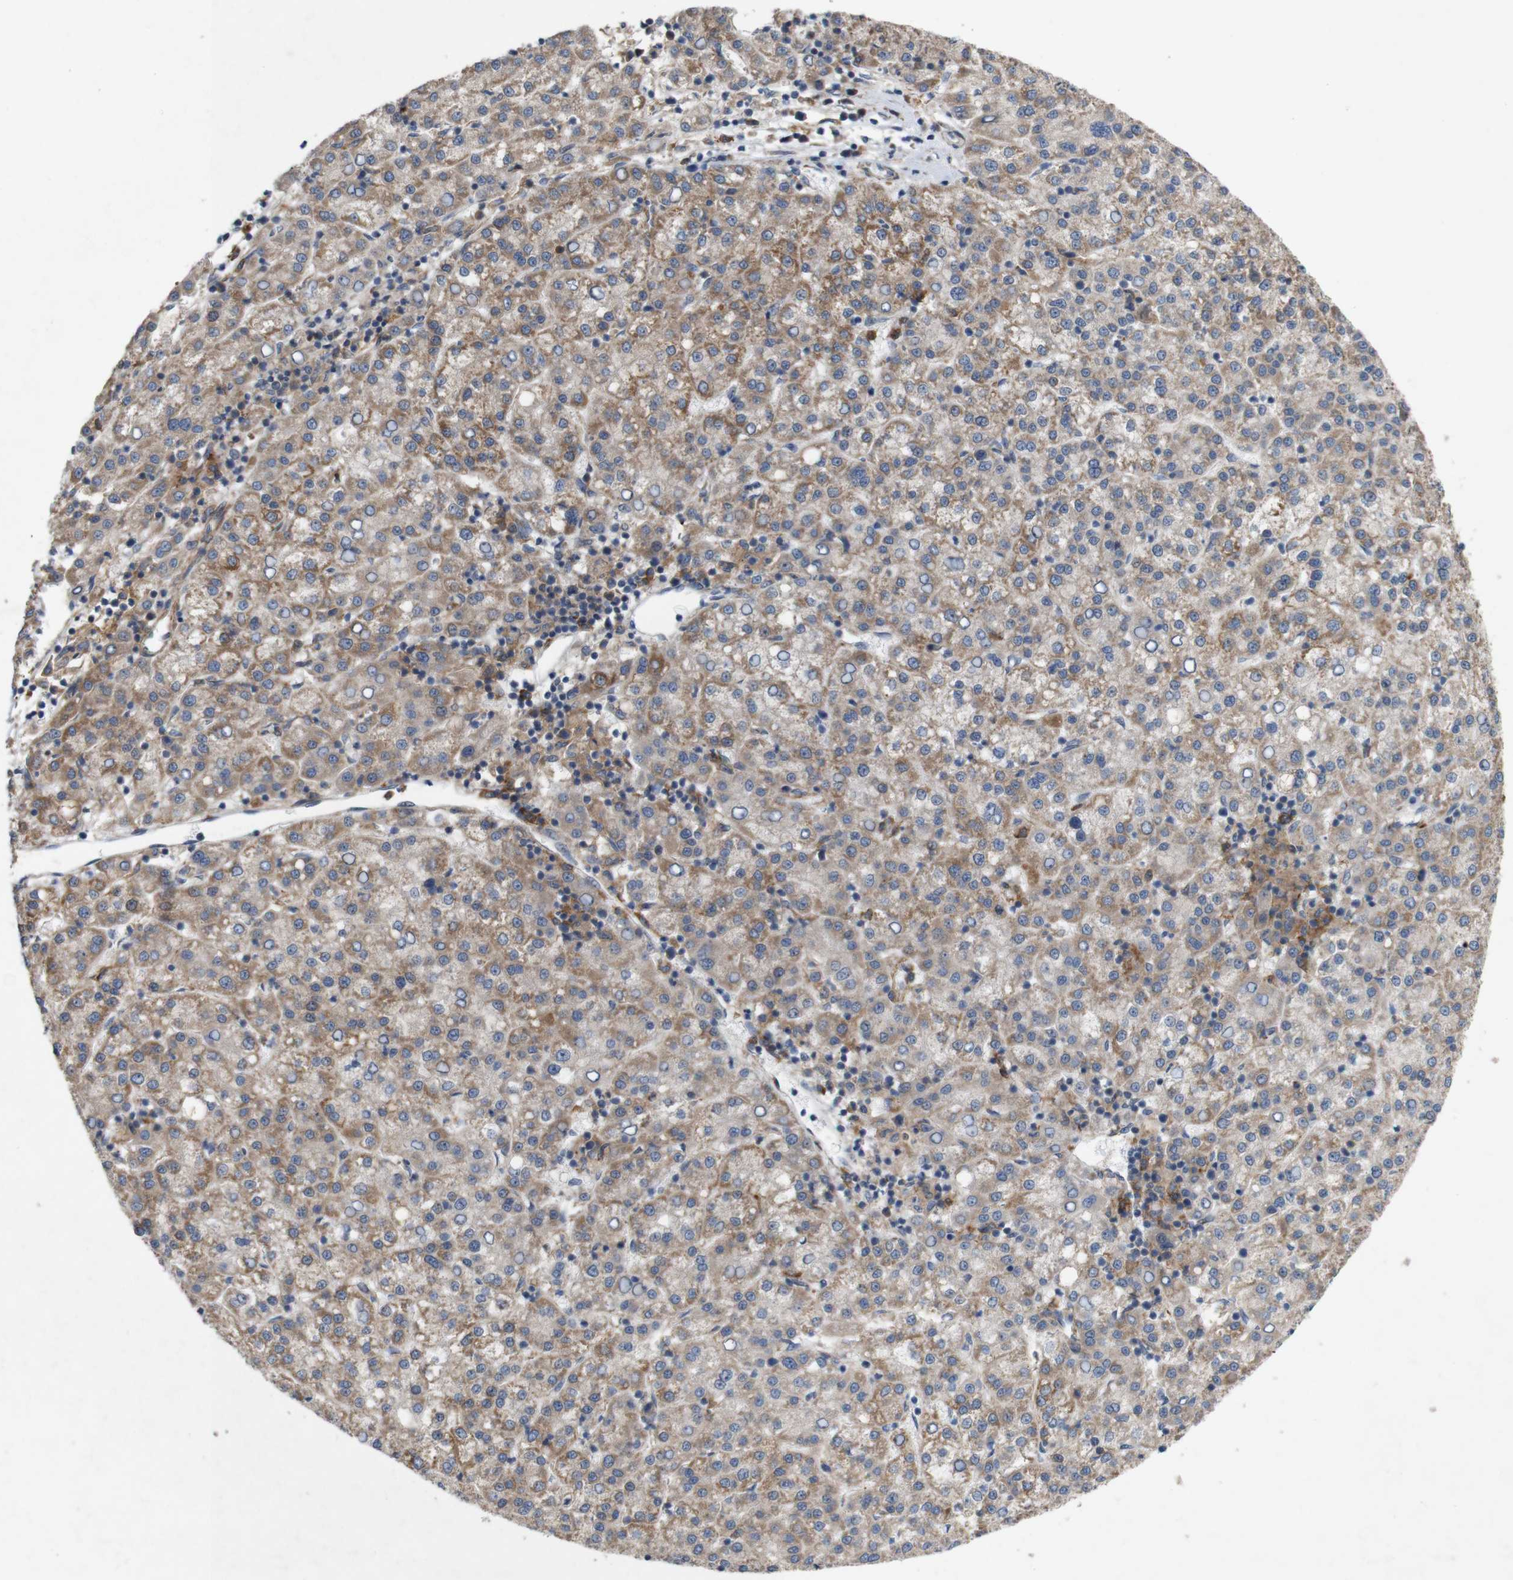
{"staining": {"intensity": "moderate", "quantity": ">75%", "location": "cytoplasmic/membranous"}, "tissue": "liver cancer", "cell_type": "Tumor cells", "image_type": "cancer", "snomed": [{"axis": "morphology", "description": "Carcinoma, Hepatocellular, NOS"}, {"axis": "topography", "description": "Liver"}], "caption": "Human liver cancer (hepatocellular carcinoma) stained with a brown dye demonstrates moderate cytoplasmic/membranous positive staining in about >75% of tumor cells.", "gene": "SIGLEC8", "patient": {"sex": "female", "age": 58}}